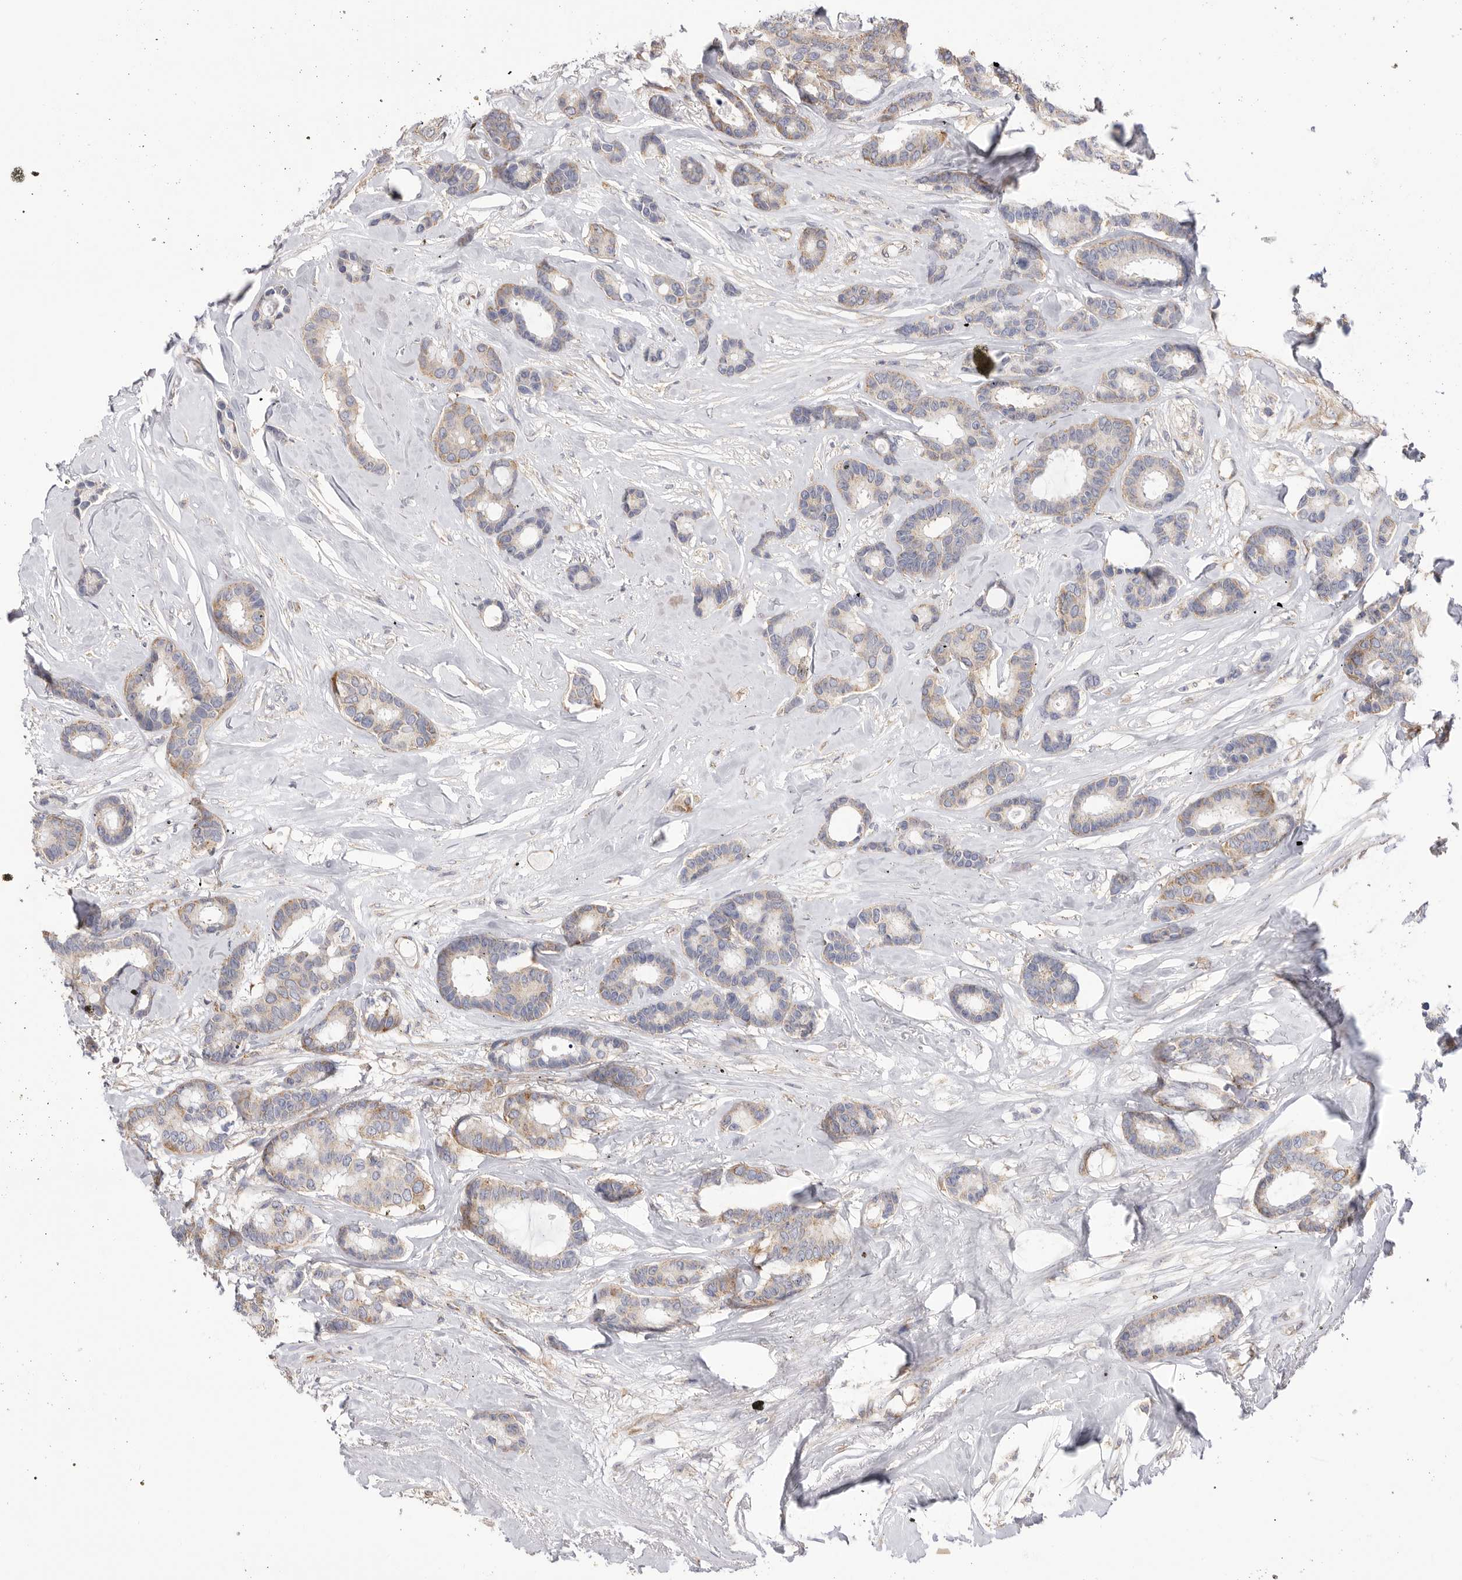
{"staining": {"intensity": "moderate", "quantity": "25%-75%", "location": "cytoplasmic/membranous"}, "tissue": "breast cancer", "cell_type": "Tumor cells", "image_type": "cancer", "snomed": [{"axis": "morphology", "description": "Duct carcinoma"}, {"axis": "topography", "description": "Breast"}], "caption": "DAB (3,3'-diaminobenzidine) immunohistochemical staining of breast invasive ductal carcinoma displays moderate cytoplasmic/membranous protein positivity in about 25%-75% of tumor cells.", "gene": "SERBP1", "patient": {"sex": "female", "age": 87}}